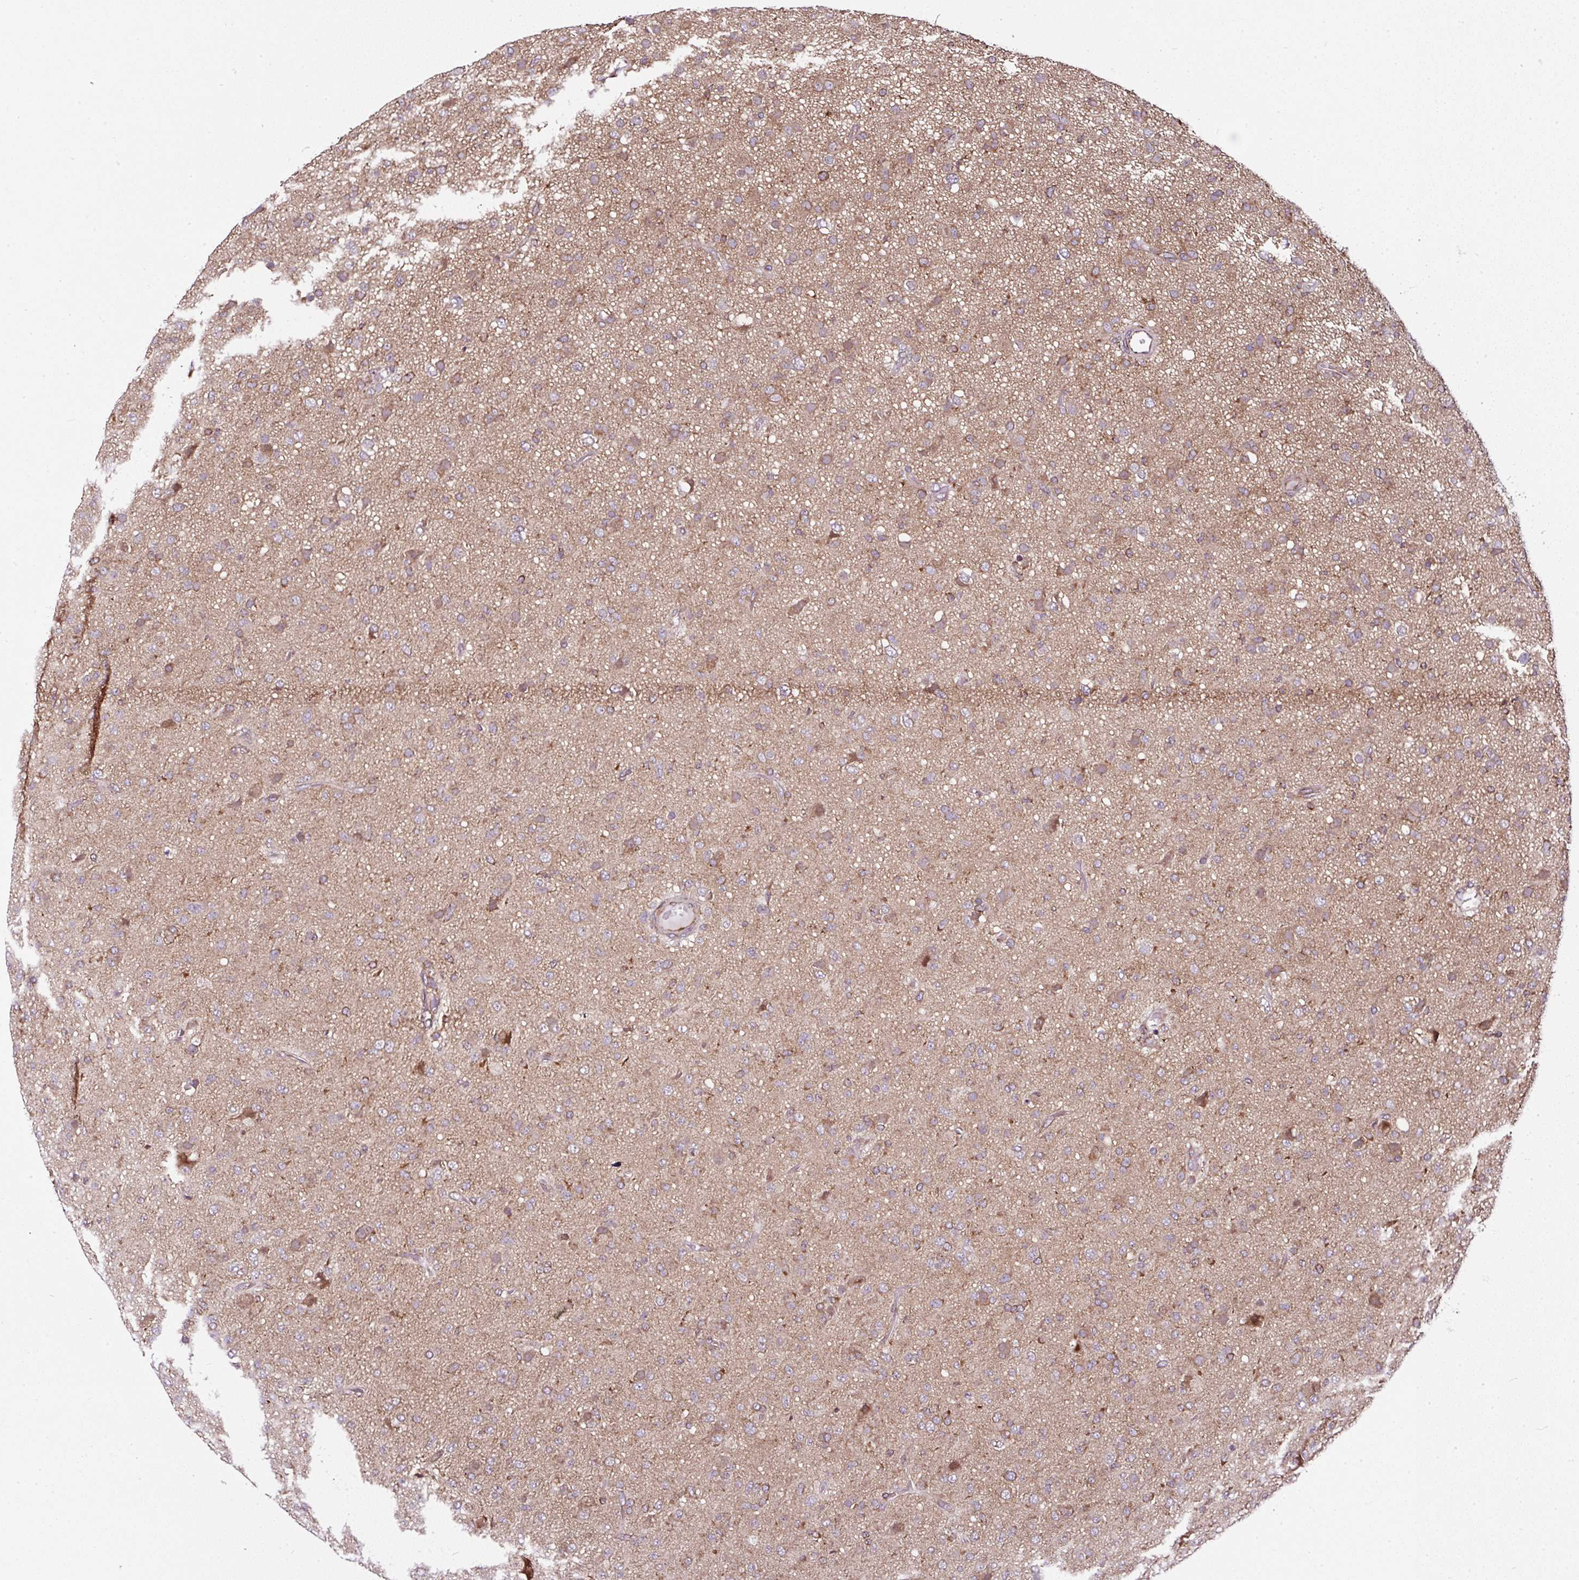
{"staining": {"intensity": "moderate", "quantity": "25%-75%", "location": "cytoplasmic/membranous"}, "tissue": "glioma", "cell_type": "Tumor cells", "image_type": "cancer", "snomed": [{"axis": "morphology", "description": "Glioma, malignant, Low grade"}, {"axis": "topography", "description": "Brain"}], "caption": "Immunohistochemistry of human malignant glioma (low-grade) demonstrates medium levels of moderate cytoplasmic/membranous expression in approximately 25%-75% of tumor cells.", "gene": "KDM4E", "patient": {"sex": "male", "age": 65}}